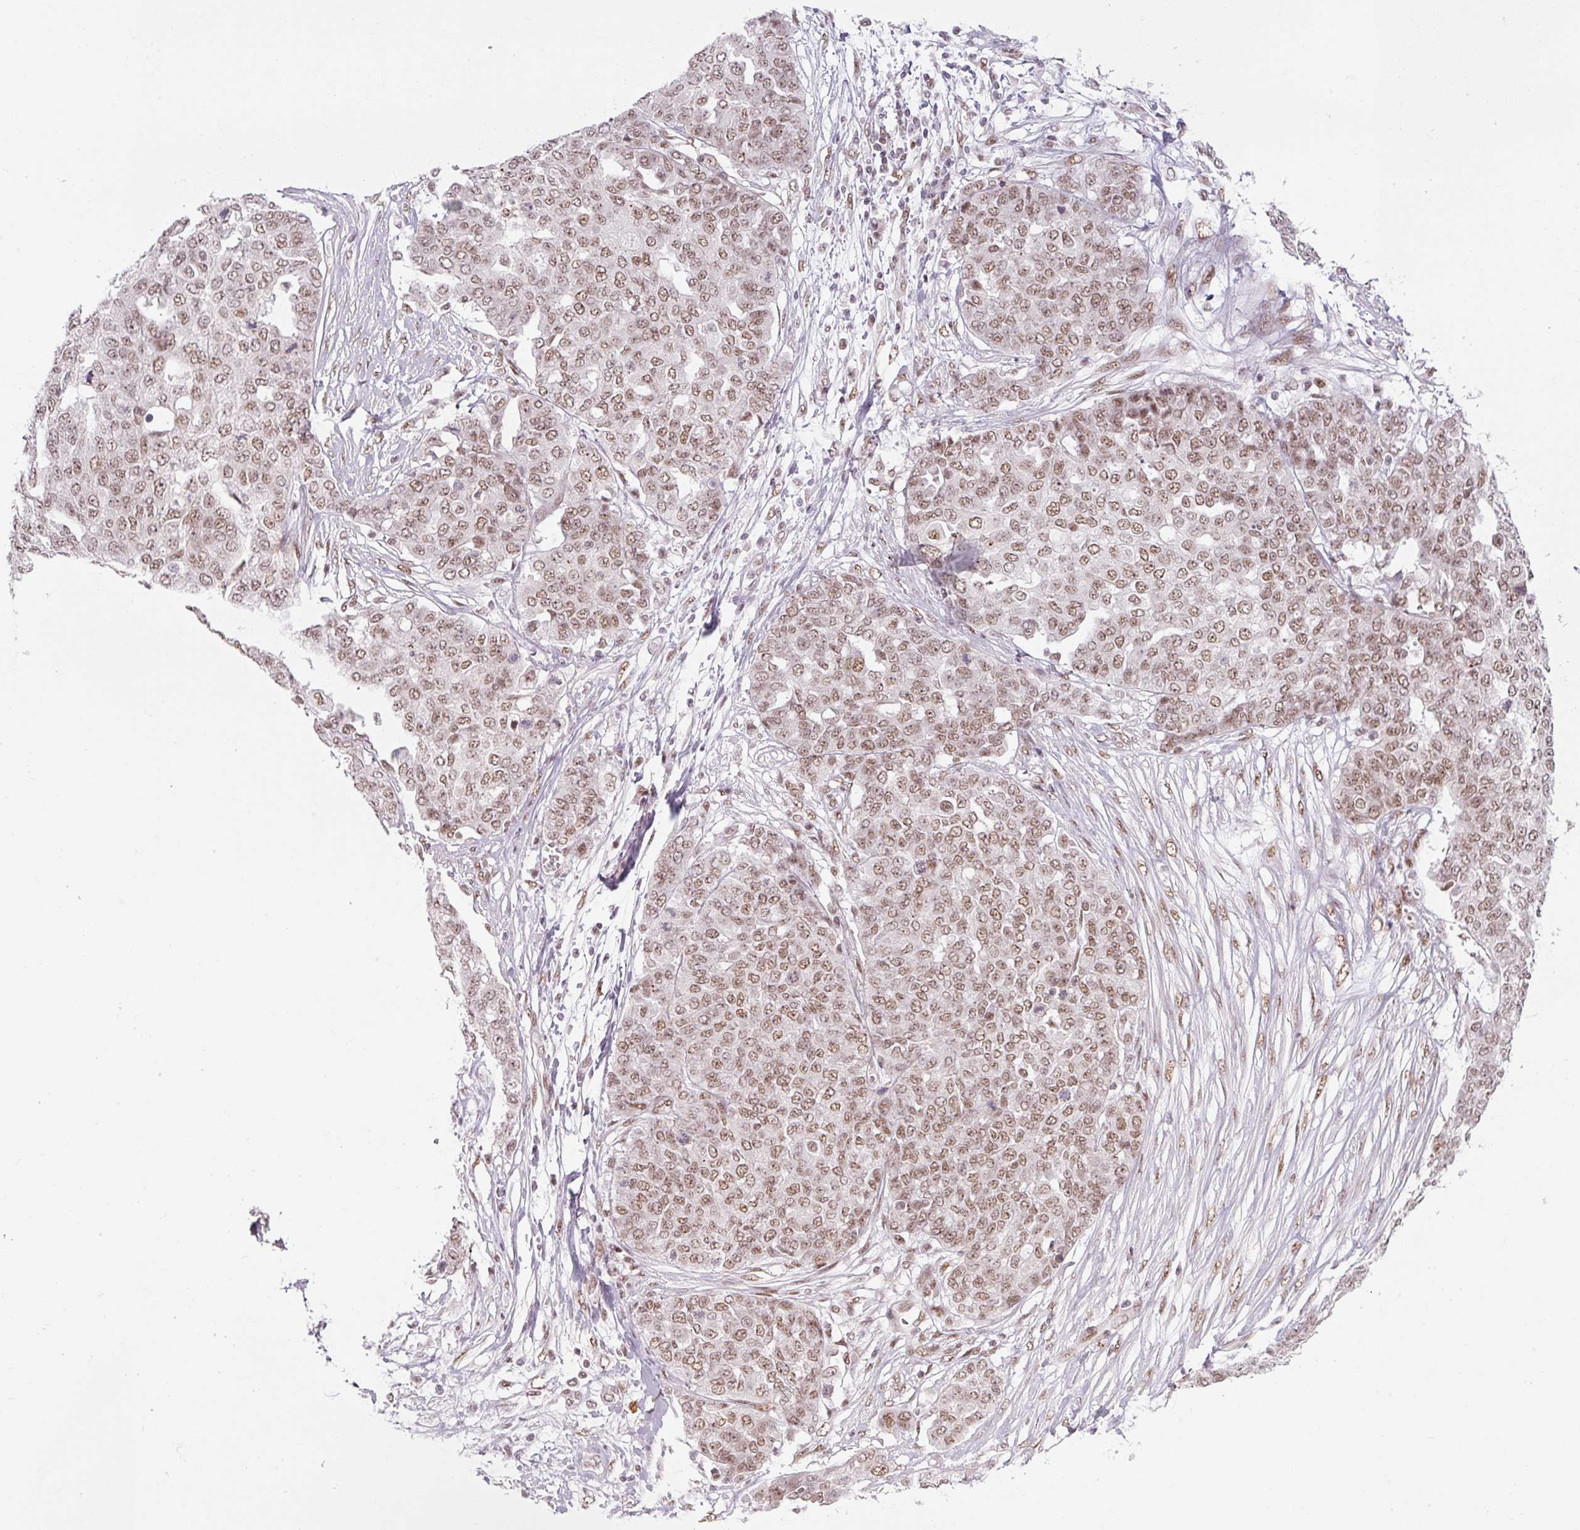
{"staining": {"intensity": "moderate", "quantity": ">75%", "location": "nuclear"}, "tissue": "ovarian cancer", "cell_type": "Tumor cells", "image_type": "cancer", "snomed": [{"axis": "morphology", "description": "Cystadenocarcinoma, serous, NOS"}, {"axis": "topography", "description": "Soft tissue"}, {"axis": "topography", "description": "Ovary"}], "caption": "Tumor cells show medium levels of moderate nuclear positivity in approximately >75% of cells in ovarian cancer (serous cystadenocarcinoma).", "gene": "U2AF2", "patient": {"sex": "female", "age": 57}}